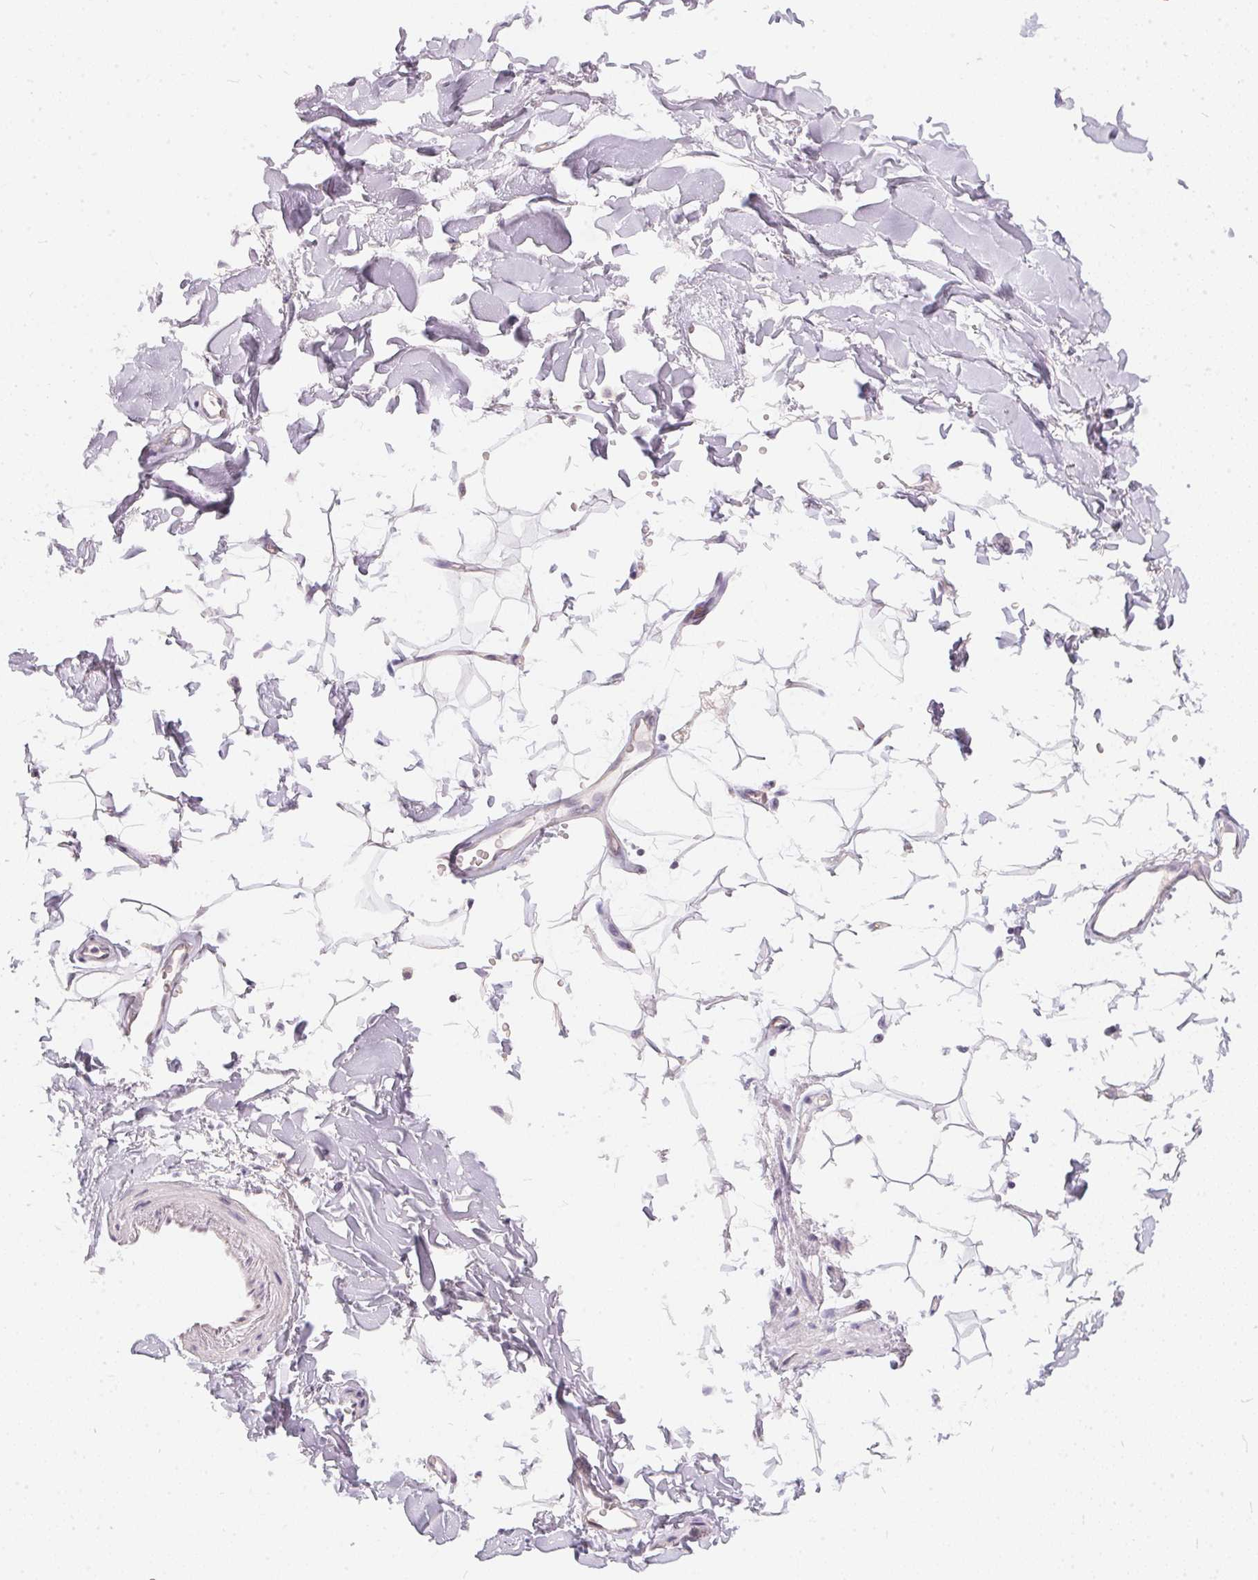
{"staining": {"intensity": "negative", "quantity": "none", "location": "none"}, "tissue": "adipose tissue", "cell_type": "Adipocytes", "image_type": "normal", "snomed": [{"axis": "morphology", "description": "Normal tissue, NOS"}, {"axis": "topography", "description": "Cartilage tissue"}, {"axis": "topography", "description": "Bronchus"}], "caption": "An image of adipose tissue stained for a protein shows no brown staining in adipocytes.", "gene": "BLMH", "patient": {"sex": "female", "age": 79}}